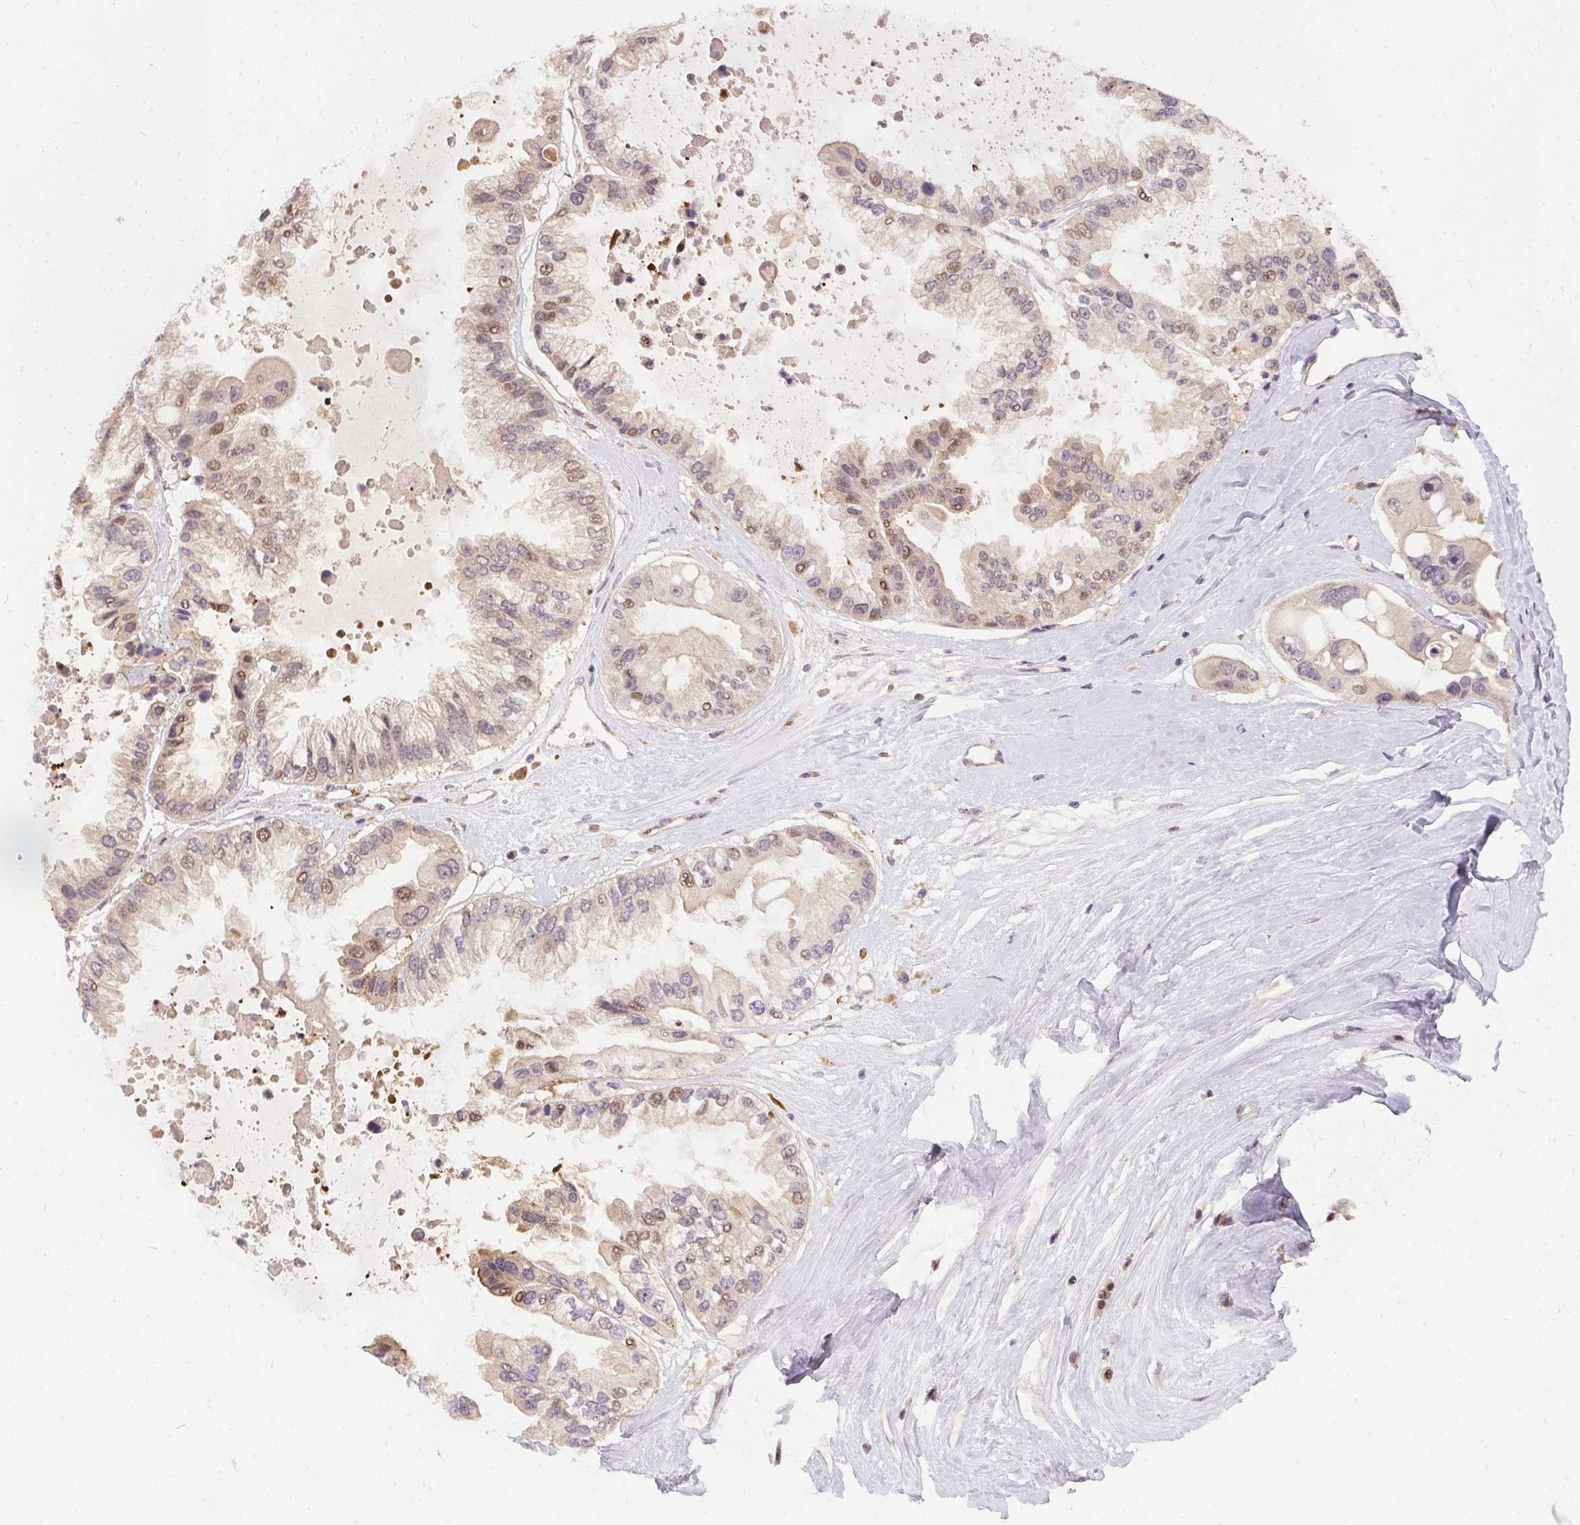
{"staining": {"intensity": "weak", "quantity": ">75%", "location": "cytoplasmic/membranous,nuclear"}, "tissue": "ovarian cancer", "cell_type": "Tumor cells", "image_type": "cancer", "snomed": [{"axis": "morphology", "description": "Cystadenocarcinoma, serous, NOS"}, {"axis": "topography", "description": "Ovary"}], "caption": "This micrograph demonstrates serous cystadenocarcinoma (ovarian) stained with IHC to label a protein in brown. The cytoplasmic/membranous and nuclear of tumor cells show weak positivity for the protein. Nuclei are counter-stained blue.", "gene": "NUDT16", "patient": {"sex": "female", "age": 56}}